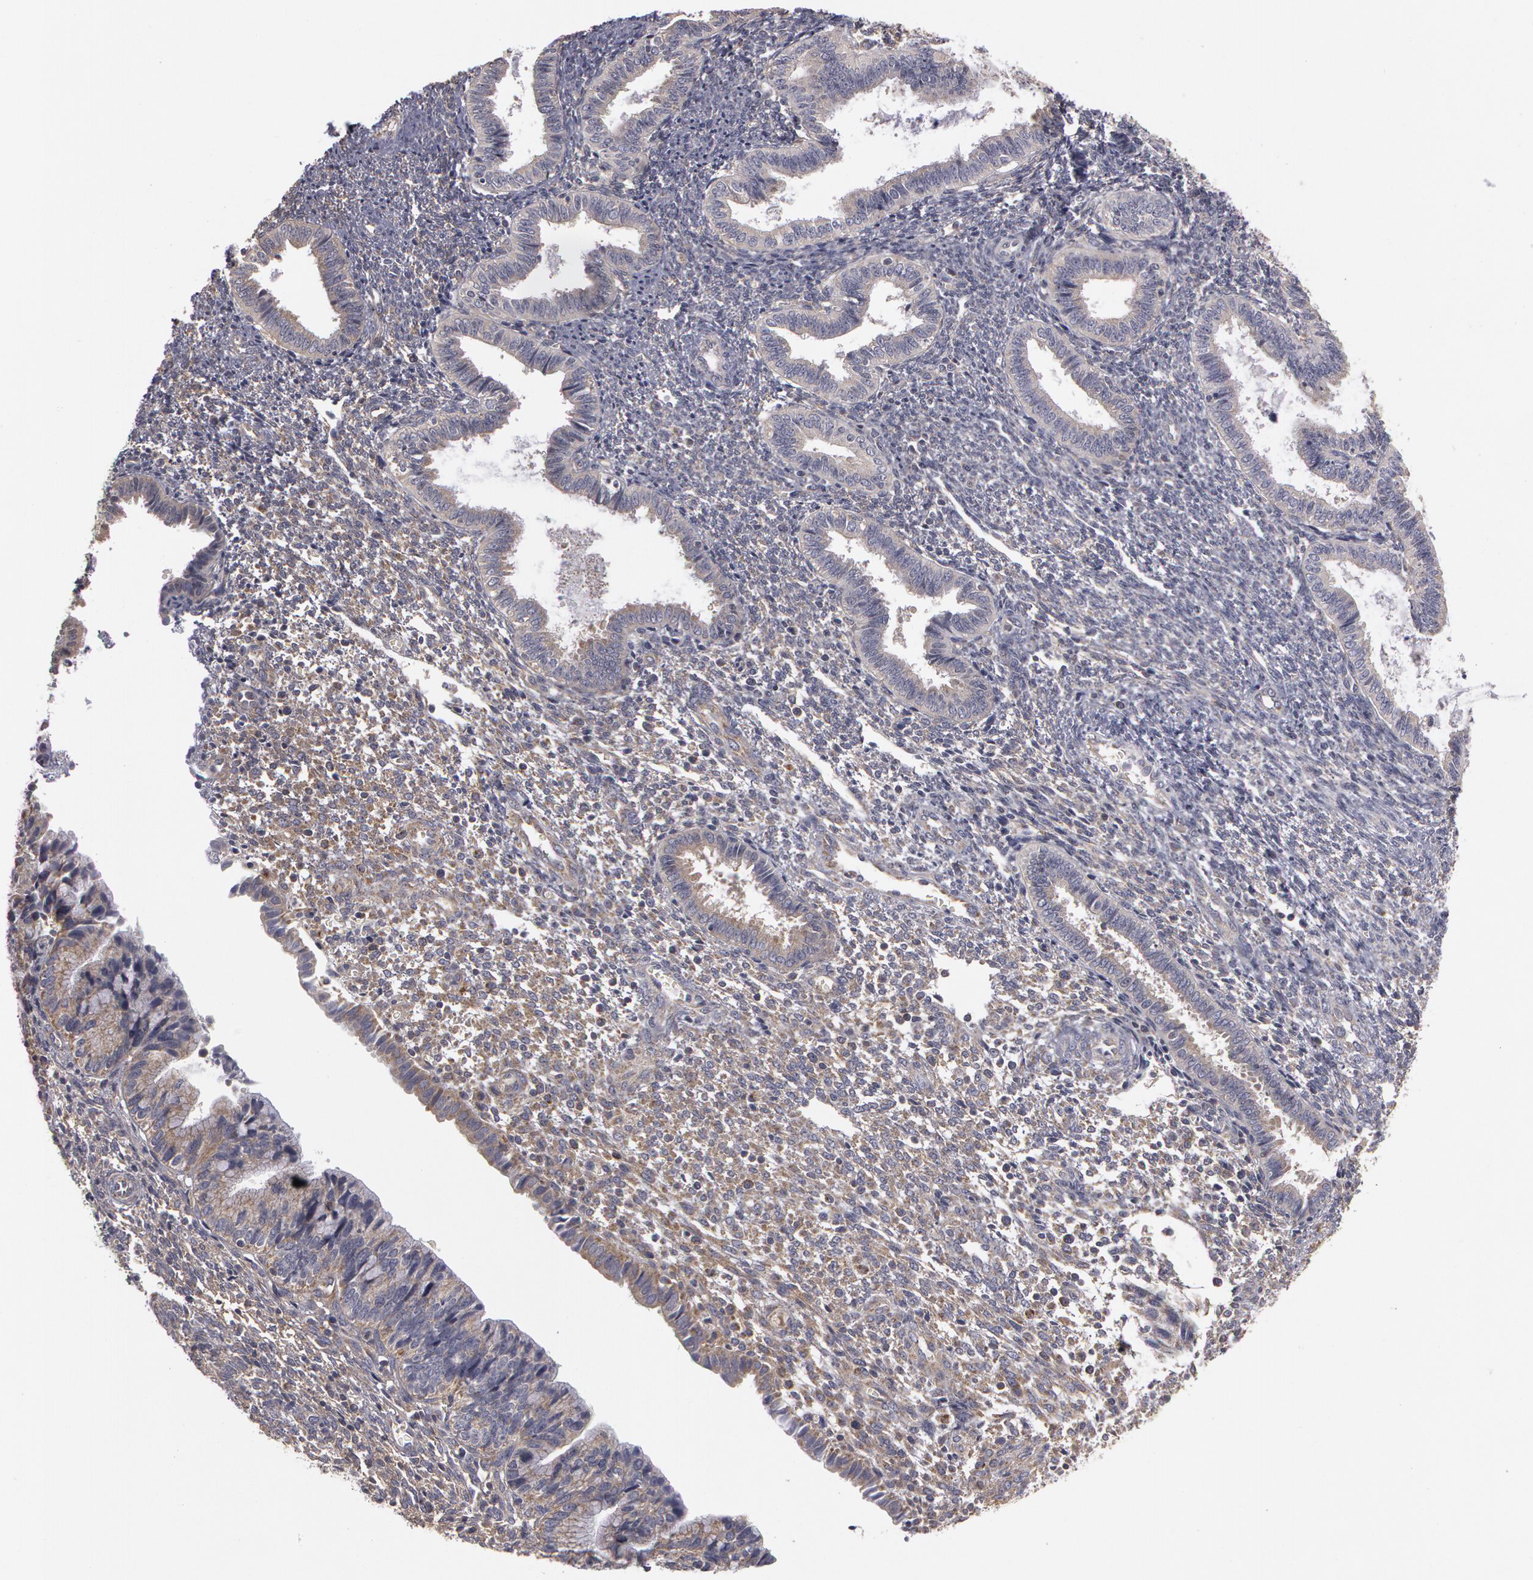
{"staining": {"intensity": "negative", "quantity": "none", "location": "none"}, "tissue": "endometrium", "cell_type": "Cells in endometrial stroma", "image_type": "normal", "snomed": [{"axis": "morphology", "description": "Normal tissue, NOS"}, {"axis": "topography", "description": "Endometrium"}], "caption": "IHC of benign endometrium demonstrates no expression in cells in endometrial stroma. Brightfield microscopy of immunohistochemistry stained with DAB (brown) and hematoxylin (blue), captured at high magnification.", "gene": "NEK9", "patient": {"sex": "female", "age": 36}}